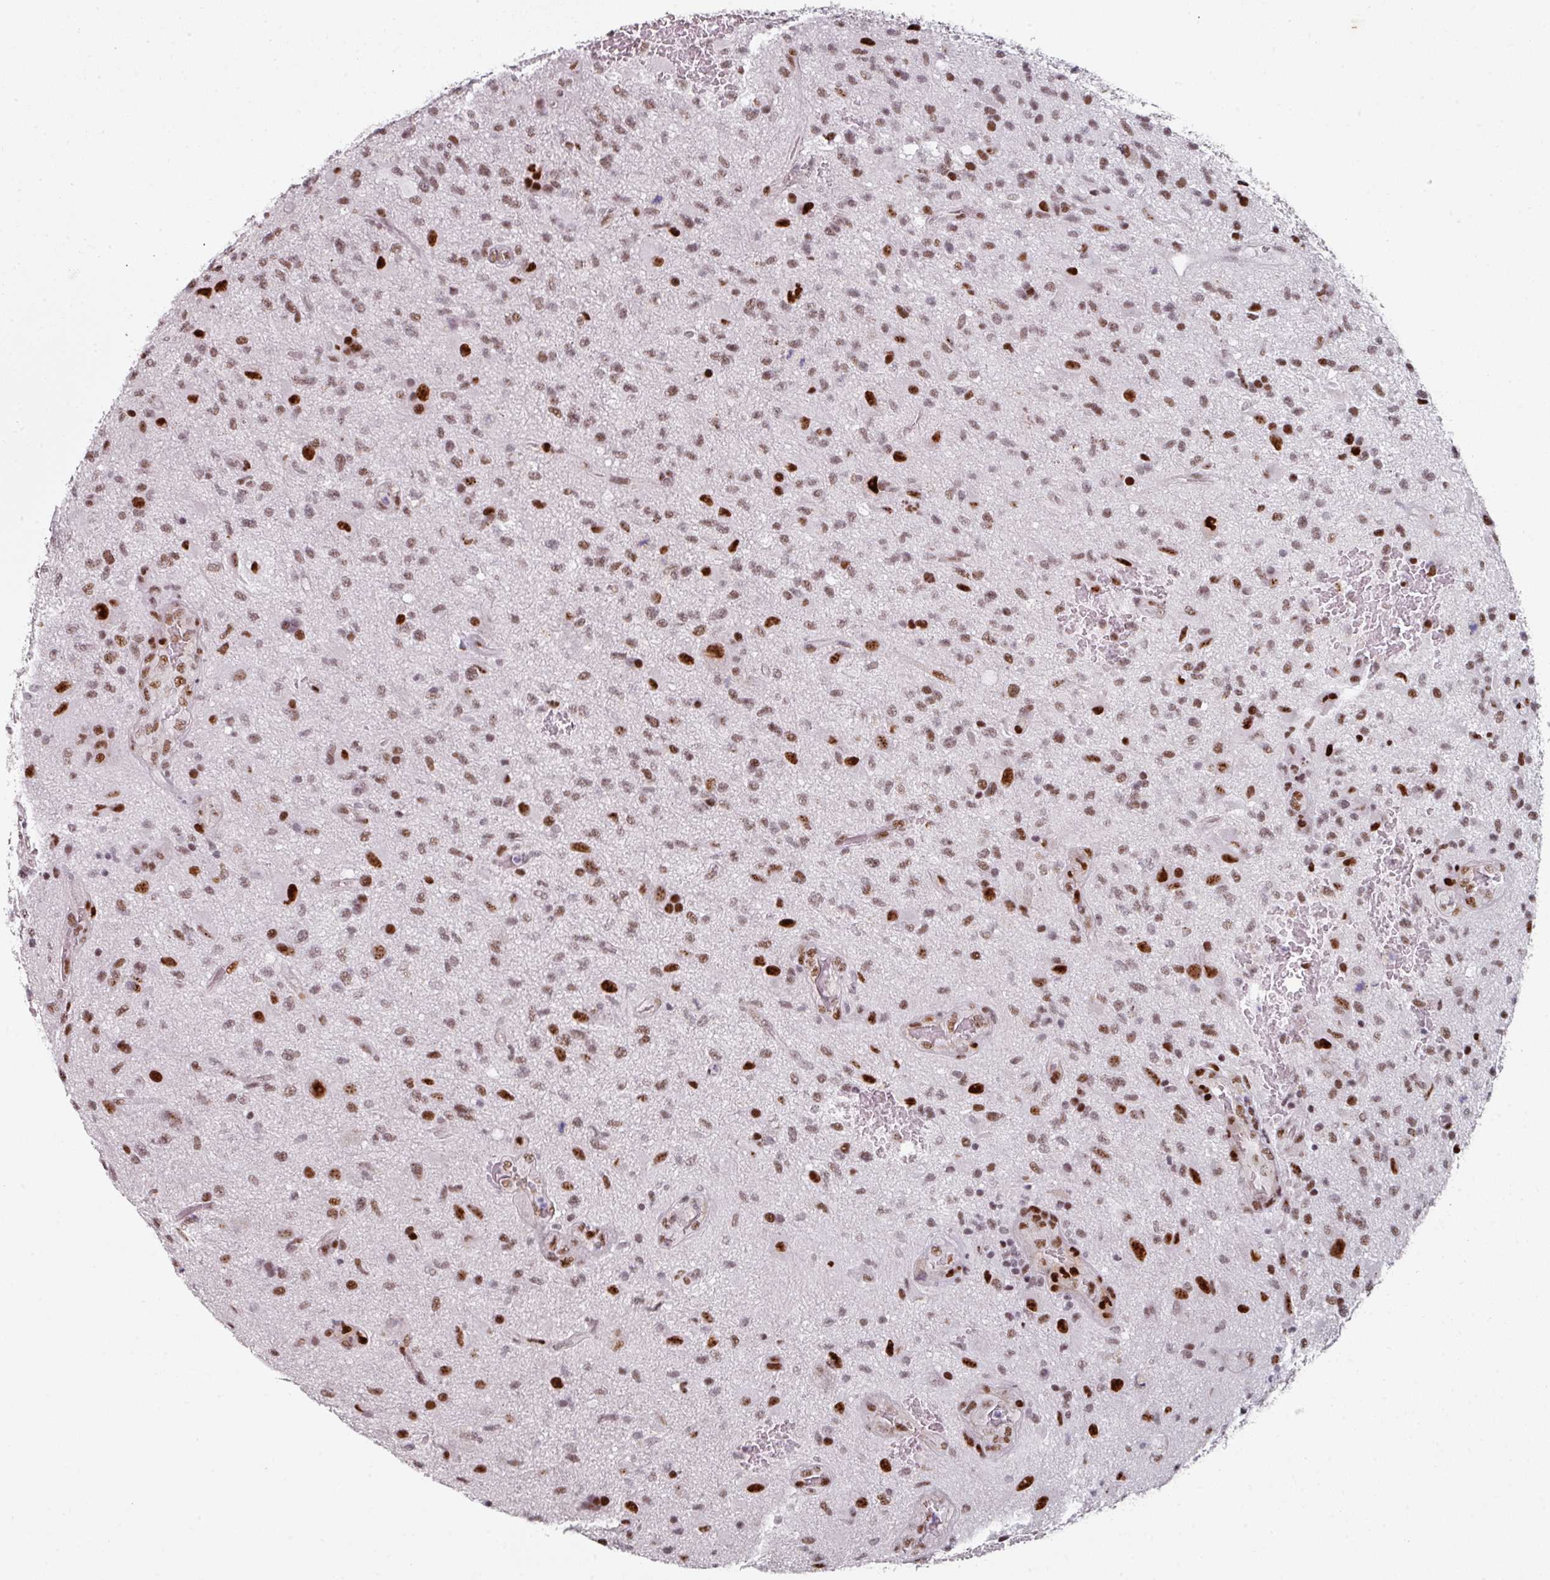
{"staining": {"intensity": "strong", "quantity": ">75%", "location": "nuclear"}, "tissue": "glioma", "cell_type": "Tumor cells", "image_type": "cancer", "snomed": [{"axis": "morphology", "description": "Glioma, malignant, High grade"}, {"axis": "topography", "description": "Brain"}], "caption": "Immunohistochemical staining of glioma reveals strong nuclear protein positivity in approximately >75% of tumor cells.", "gene": "SF3B5", "patient": {"sex": "male", "age": 67}}